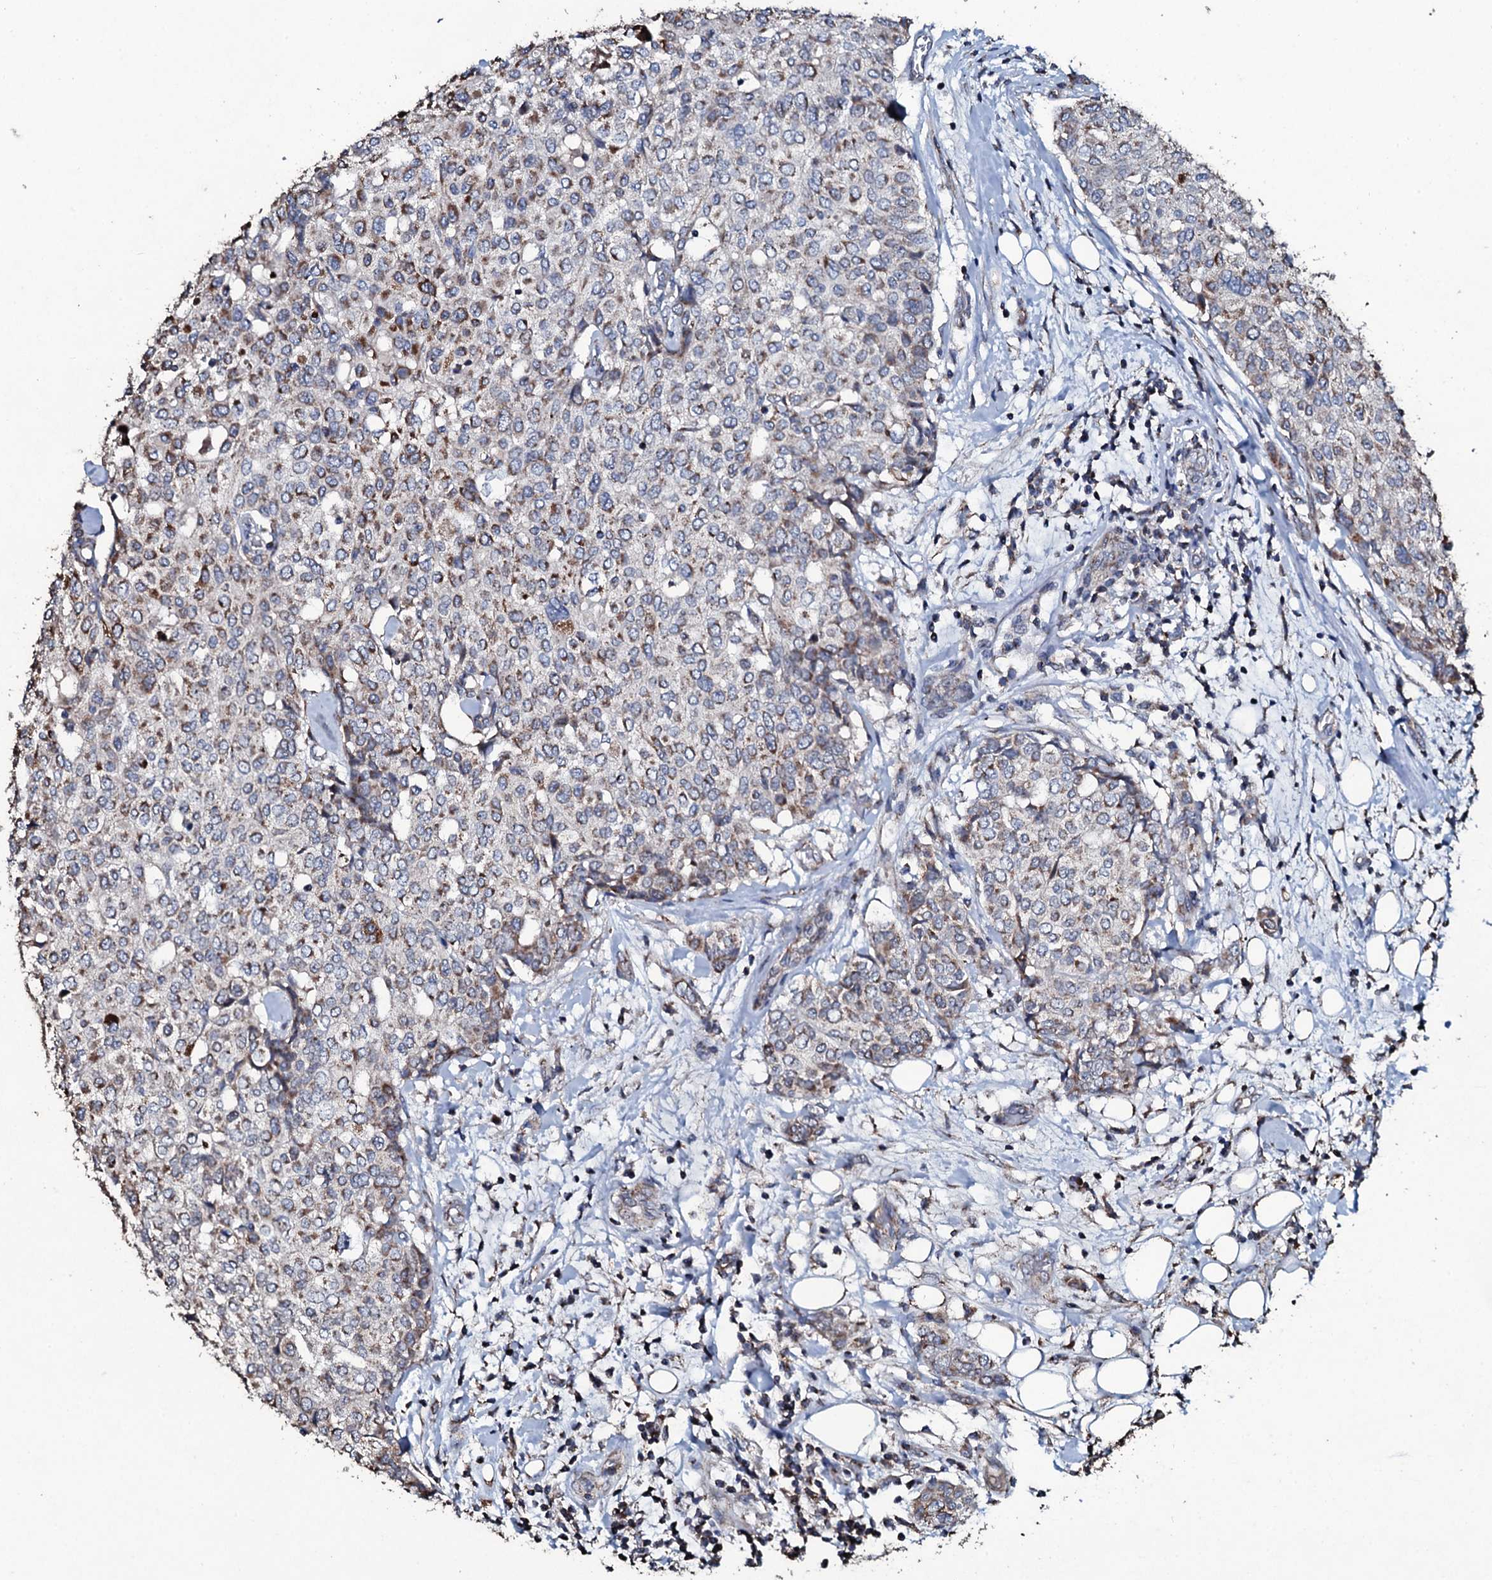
{"staining": {"intensity": "weak", "quantity": ">75%", "location": "cytoplasmic/membranous"}, "tissue": "breast cancer", "cell_type": "Tumor cells", "image_type": "cancer", "snomed": [{"axis": "morphology", "description": "Lobular carcinoma"}, {"axis": "topography", "description": "Breast"}], "caption": "The image displays staining of breast cancer (lobular carcinoma), revealing weak cytoplasmic/membranous protein expression (brown color) within tumor cells.", "gene": "DYNC2I2", "patient": {"sex": "female", "age": 51}}